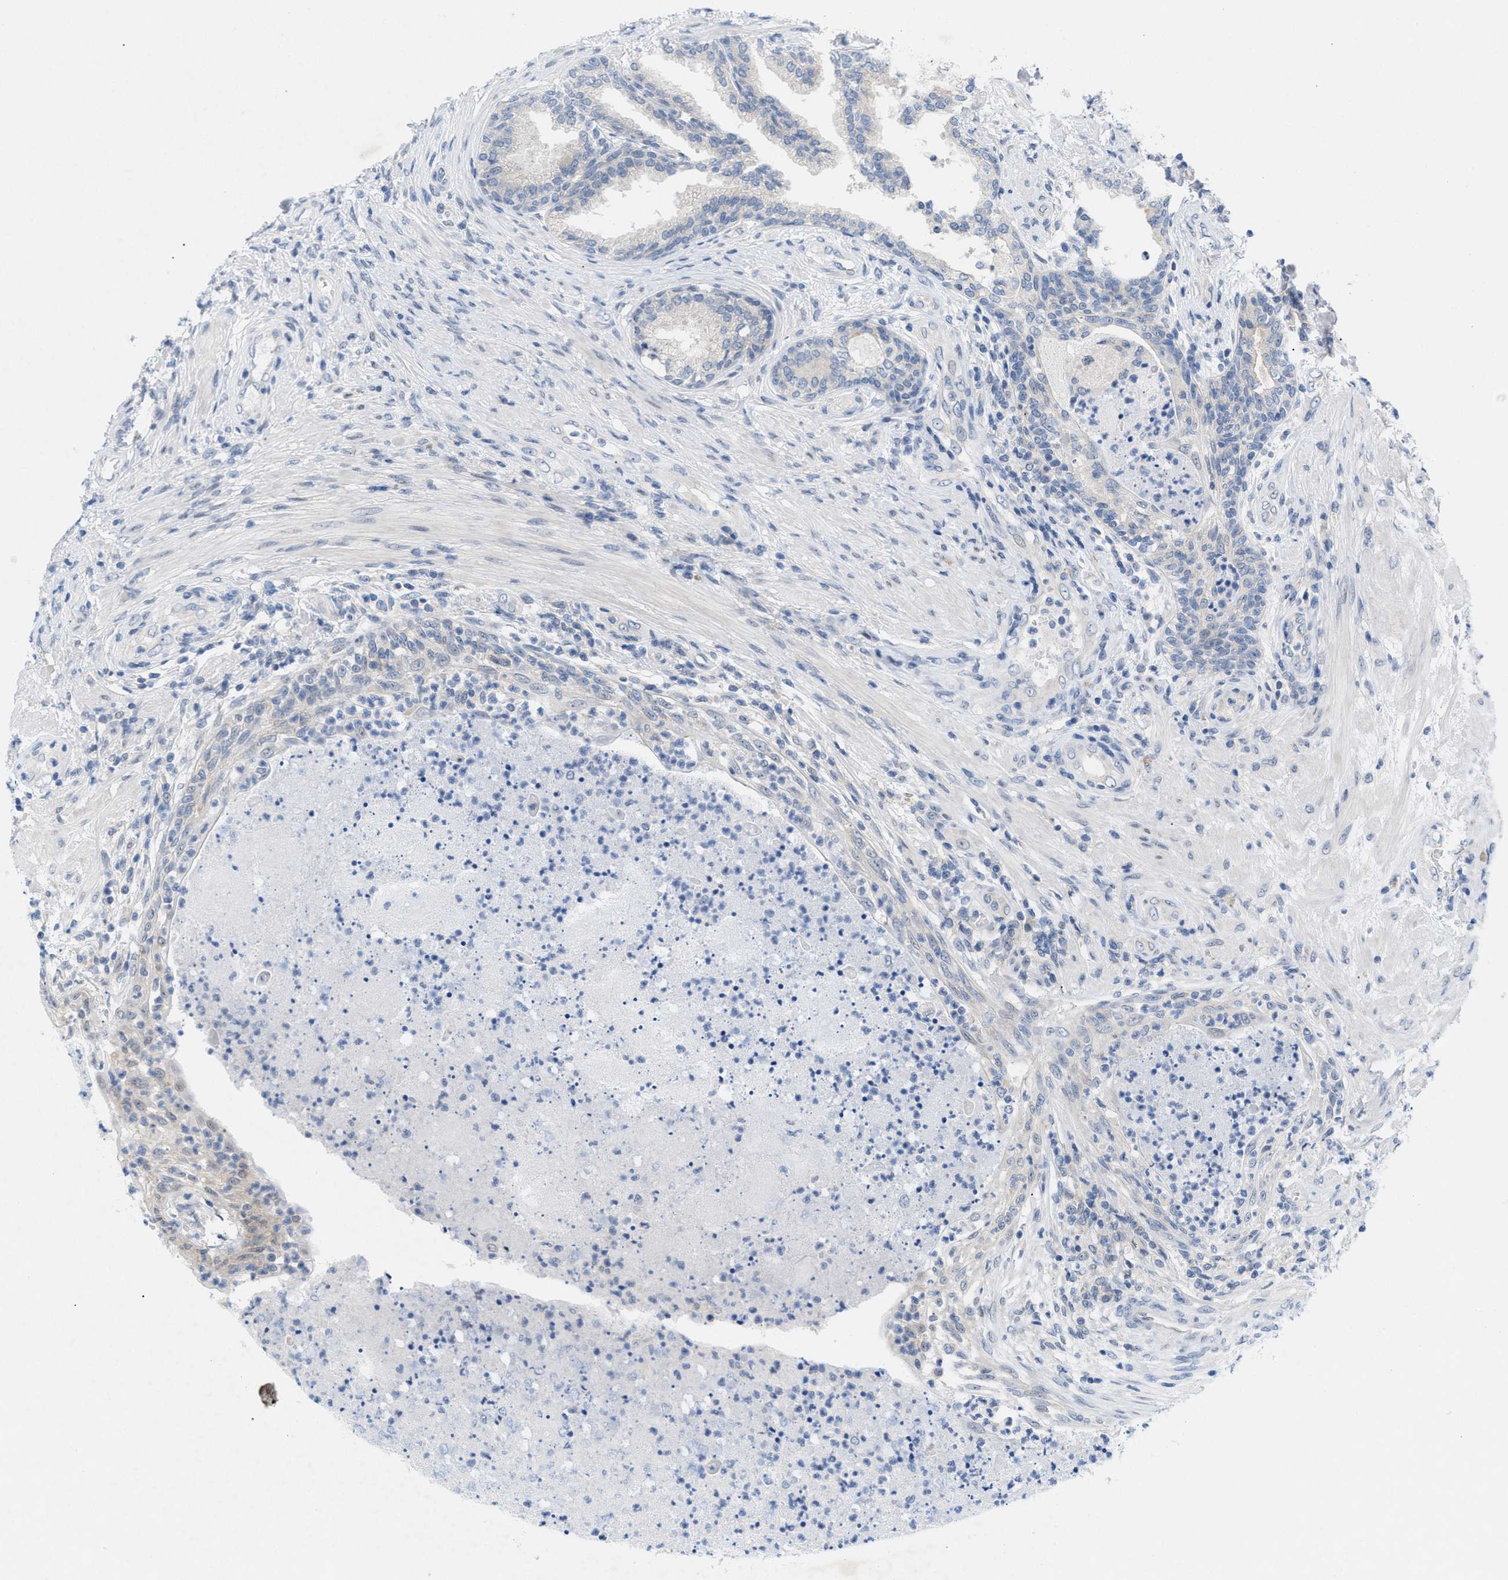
{"staining": {"intensity": "moderate", "quantity": "<25%", "location": "cytoplasmic/membranous"}, "tissue": "prostate", "cell_type": "Glandular cells", "image_type": "normal", "snomed": [{"axis": "morphology", "description": "Normal tissue, NOS"}, {"axis": "topography", "description": "Prostate"}], "caption": "Immunohistochemical staining of benign human prostate exhibits <25% levels of moderate cytoplasmic/membranous protein expression in approximately <25% of glandular cells.", "gene": "WIPI2", "patient": {"sex": "male", "age": 76}}